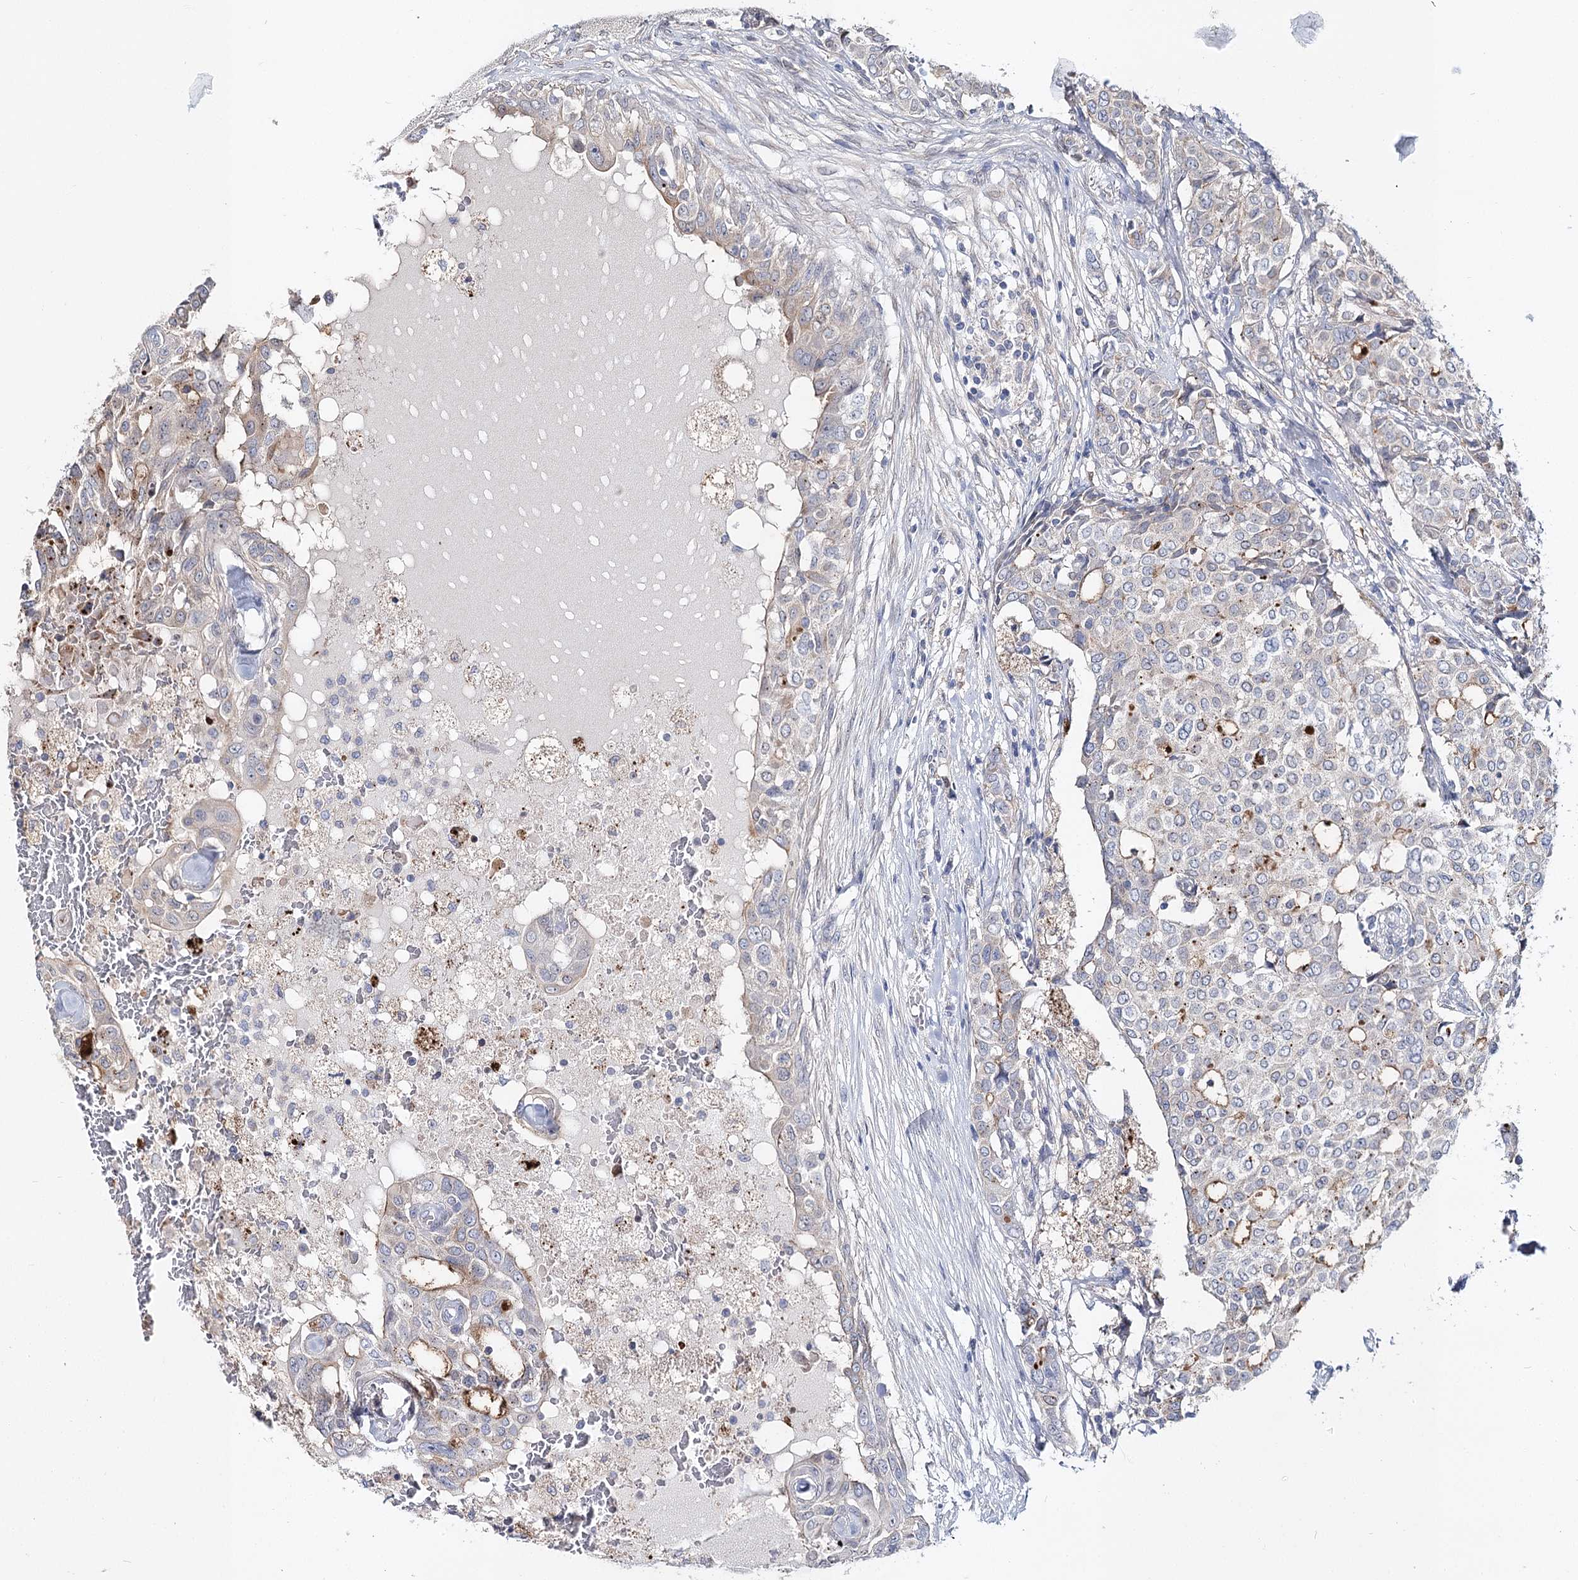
{"staining": {"intensity": "negative", "quantity": "none", "location": "none"}, "tissue": "breast cancer", "cell_type": "Tumor cells", "image_type": "cancer", "snomed": [{"axis": "morphology", "description": "Lobular carcinoma"}, {"axis": "topography", "description": "Breast"}], "caption": "A photomicrograph of lobular carcinoma (breast) stained for a protein shows no brown staining in tumor cells.", "gene": "UGP2", "patient": {"sex": "female", "age": 51}}